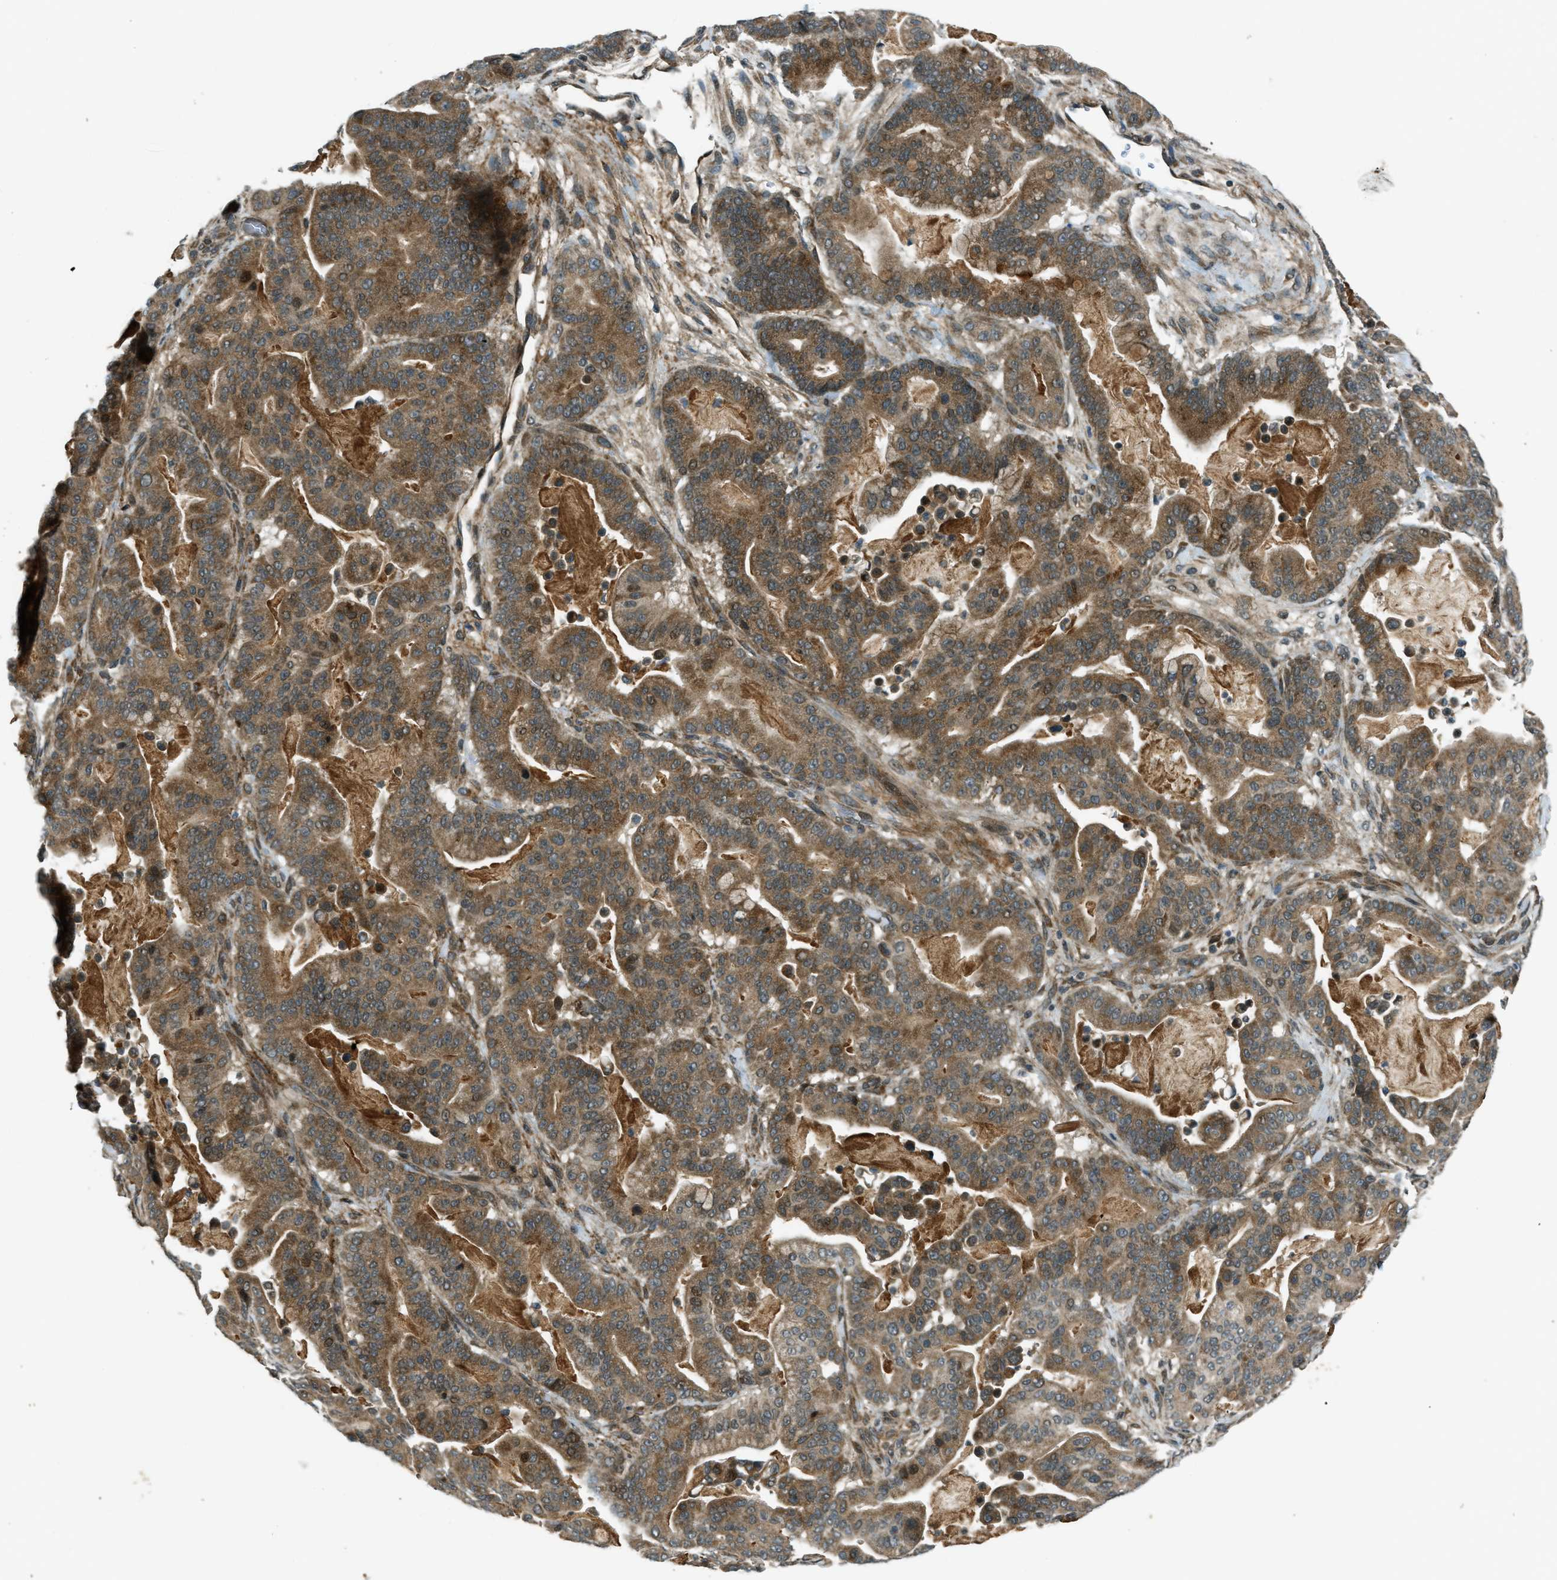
{"staining": {"intensity": "moderate", "quantity": ">75%", "location": "cytoplasmic/membranous"}, "tissue": "pancreatic cancer", "cell_type": "Tumor cells", "image_type": "cancer", "snomed": [{"axis": "morphology", "description": "Adenocarcinoma, NOS"}, {"axis": "topography", "description": "Pancreas"}], "caption": "Pancreatic cancer stained with a protein marker shows moderate staining in tumor cells.", "gene": "EIF2AK3", "patient": {"sex": "male", "age": 63}}